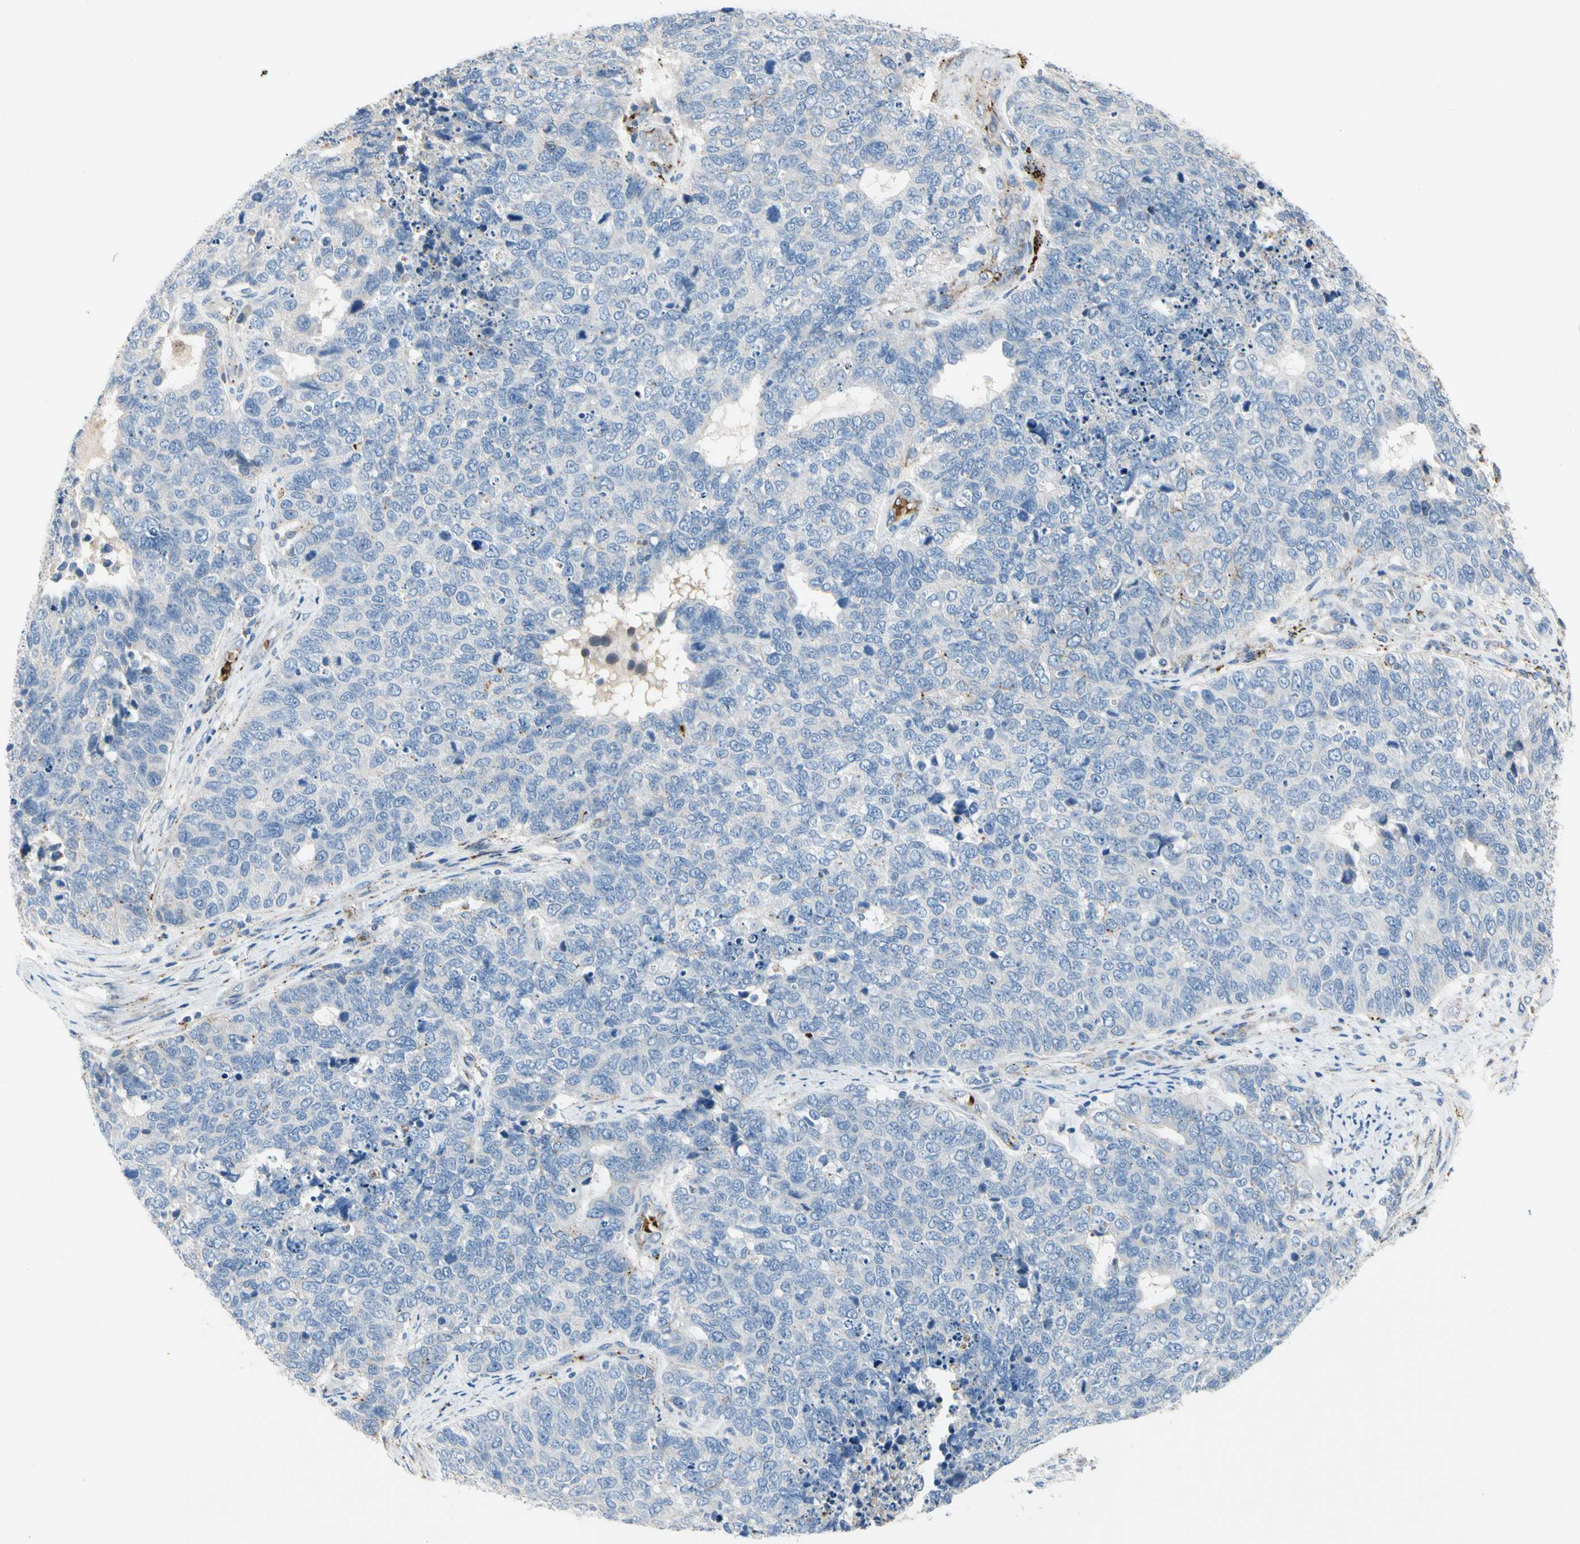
{"staining": {"intensity": "negative", "quantity": "none", "location": "none"}, "tissue": "cervical cancer", "cell_type": "Tumor cells", "image_type": "cancer", "snomed": [{"axis": "morphology", "description": "Squamous cell carcinoma, NOS"}, {"axis": "topography", "description": "Cervix"}], "caption": "Immunohistochemistry (IHC) of human squamous cell carcinoma (cervical) demonstrates no staining in tumor cells. The staining was performed using DAB to visualize the protein expression in brown, while the nuclei were stained in blue with hematoxylin (Magnification: 20x).", "gene": "RETSAT", "patient": {"sex": "female", "age": 63}}